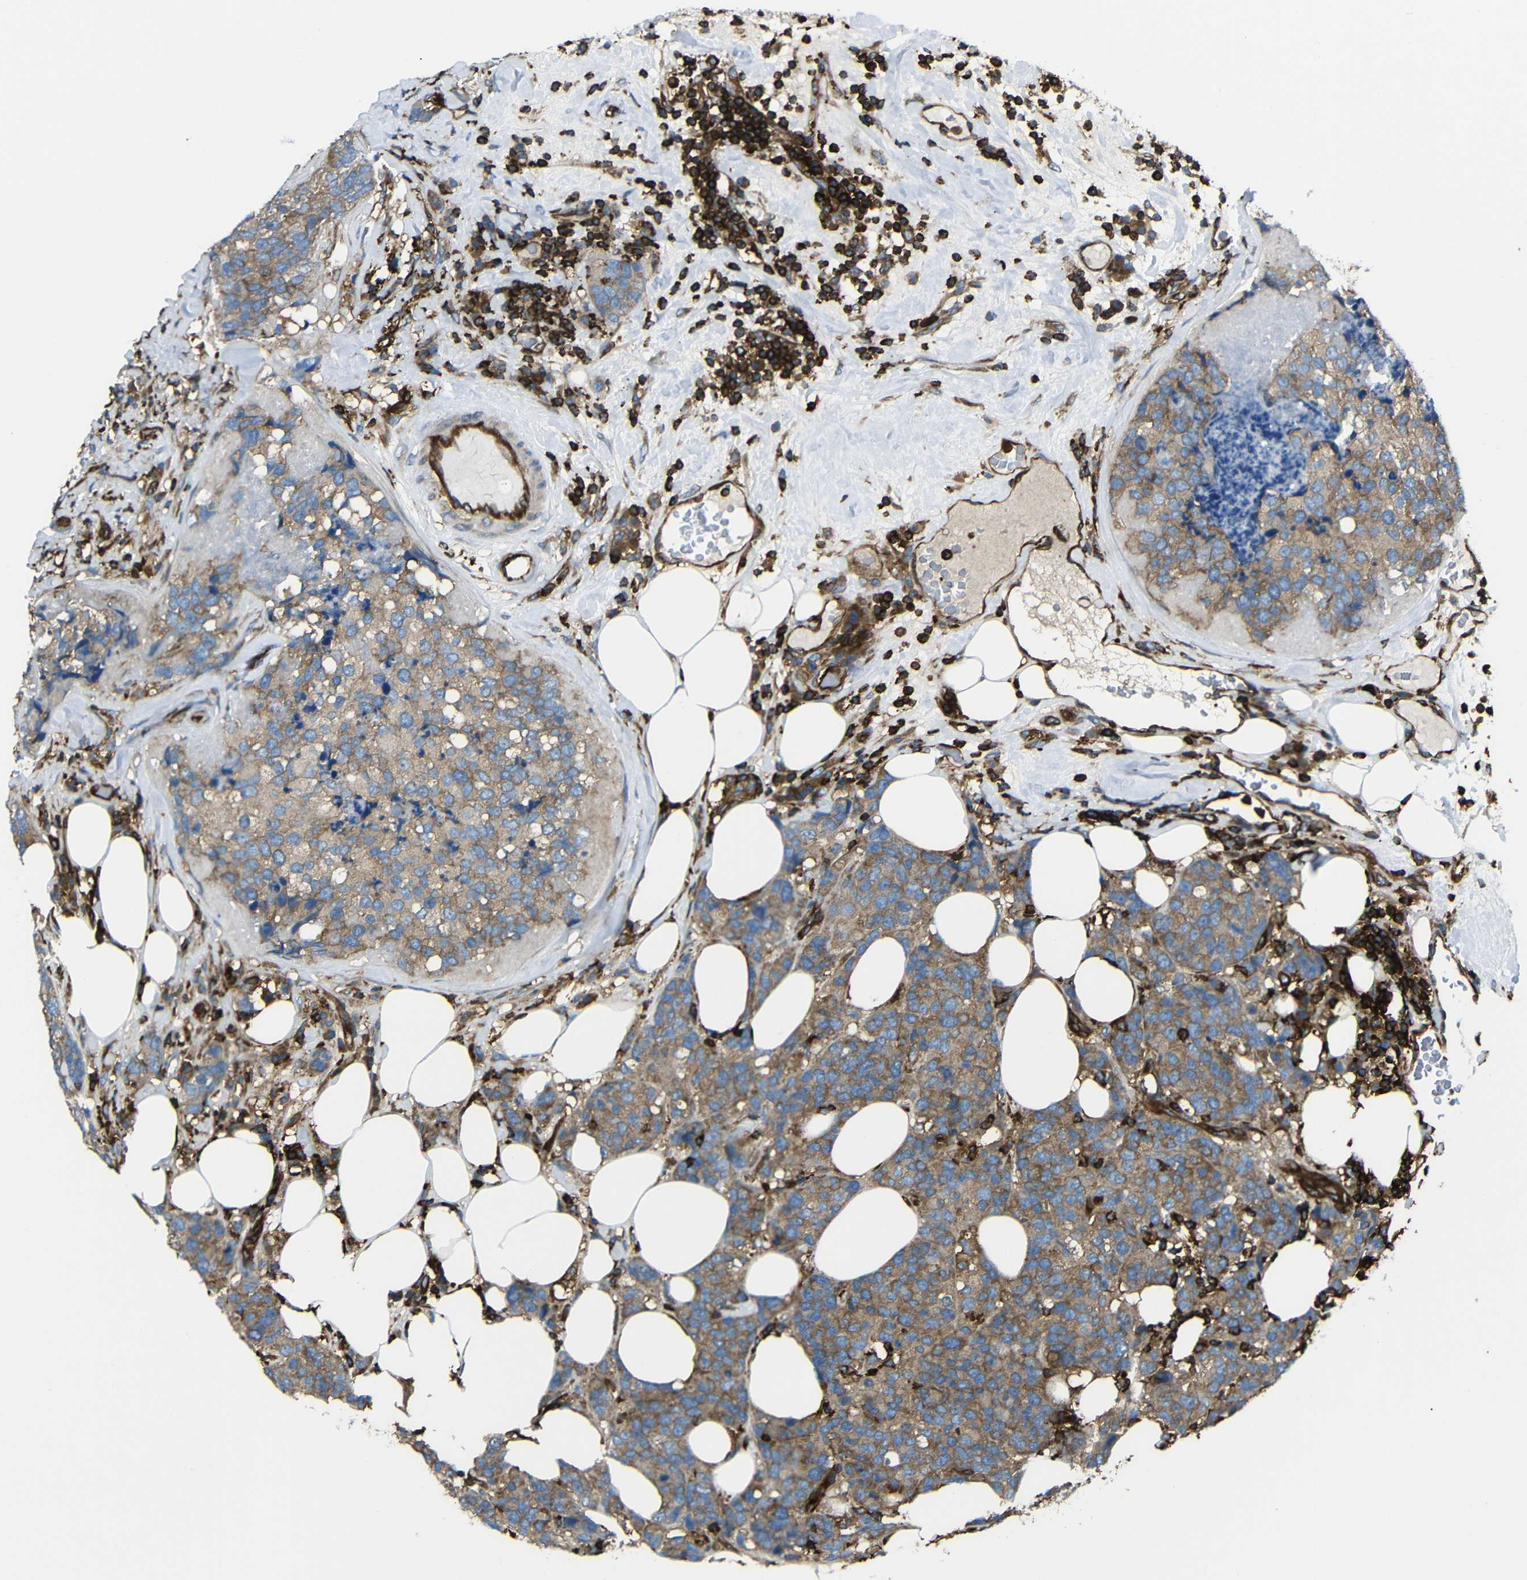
{"staining": {"intensity": "weak", "quantity": ">75%", "location": "cytoplasmic/membranous"}, "tissue": "breast cancer", "cell_type": "Tumor cells", "image_type": "cancer", "snomed": [{"axis": "morphology", "description": "Lobular carcinoma"}, {"axis": "topography", "description": "Breast"}], "caption": "Human lobular carcinoma (breast) stained with a protein marker reveals weak staining in tumor cells.", "gene": "ARHGEF1", "patient": {"sex": "female", "age": 59}}